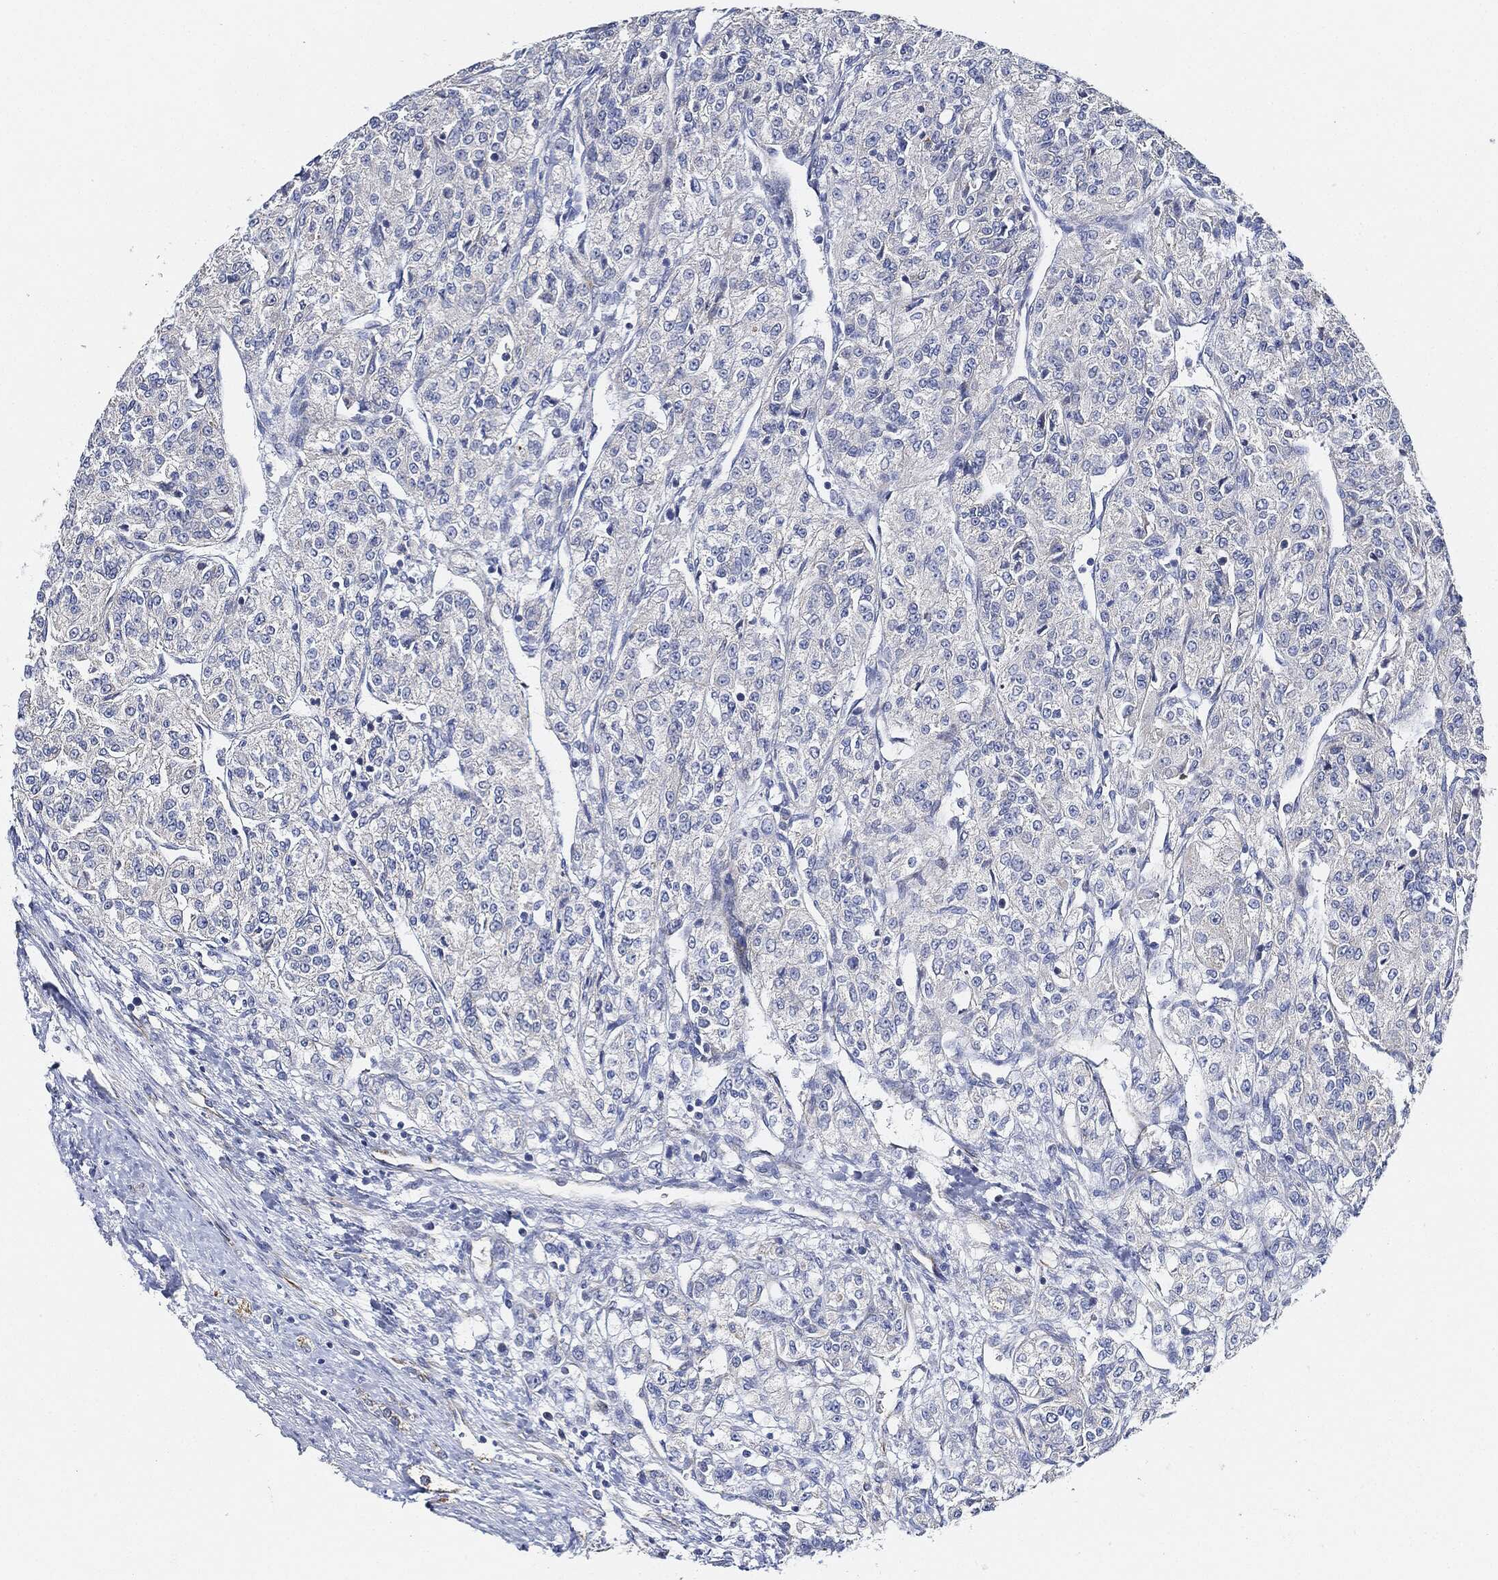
{"staining": {"intensity": "negative", "quantity": "none", "location": "none"}, "tissue": "renal cancer", "cell_type": "Tumor cells", "image_type": "cancer", "snomed": [{"axis": "morphology", "description": "Adenocarcinoma, NOS"}, {"axis": "topography", "description": "Kidney"}], "caption": "Immunohistochemistry of renal adenocarcinoma demonstrates no staining in tumor cells.", "gene": "THSD1", "patient": {"sex": "female", "age": 63}}